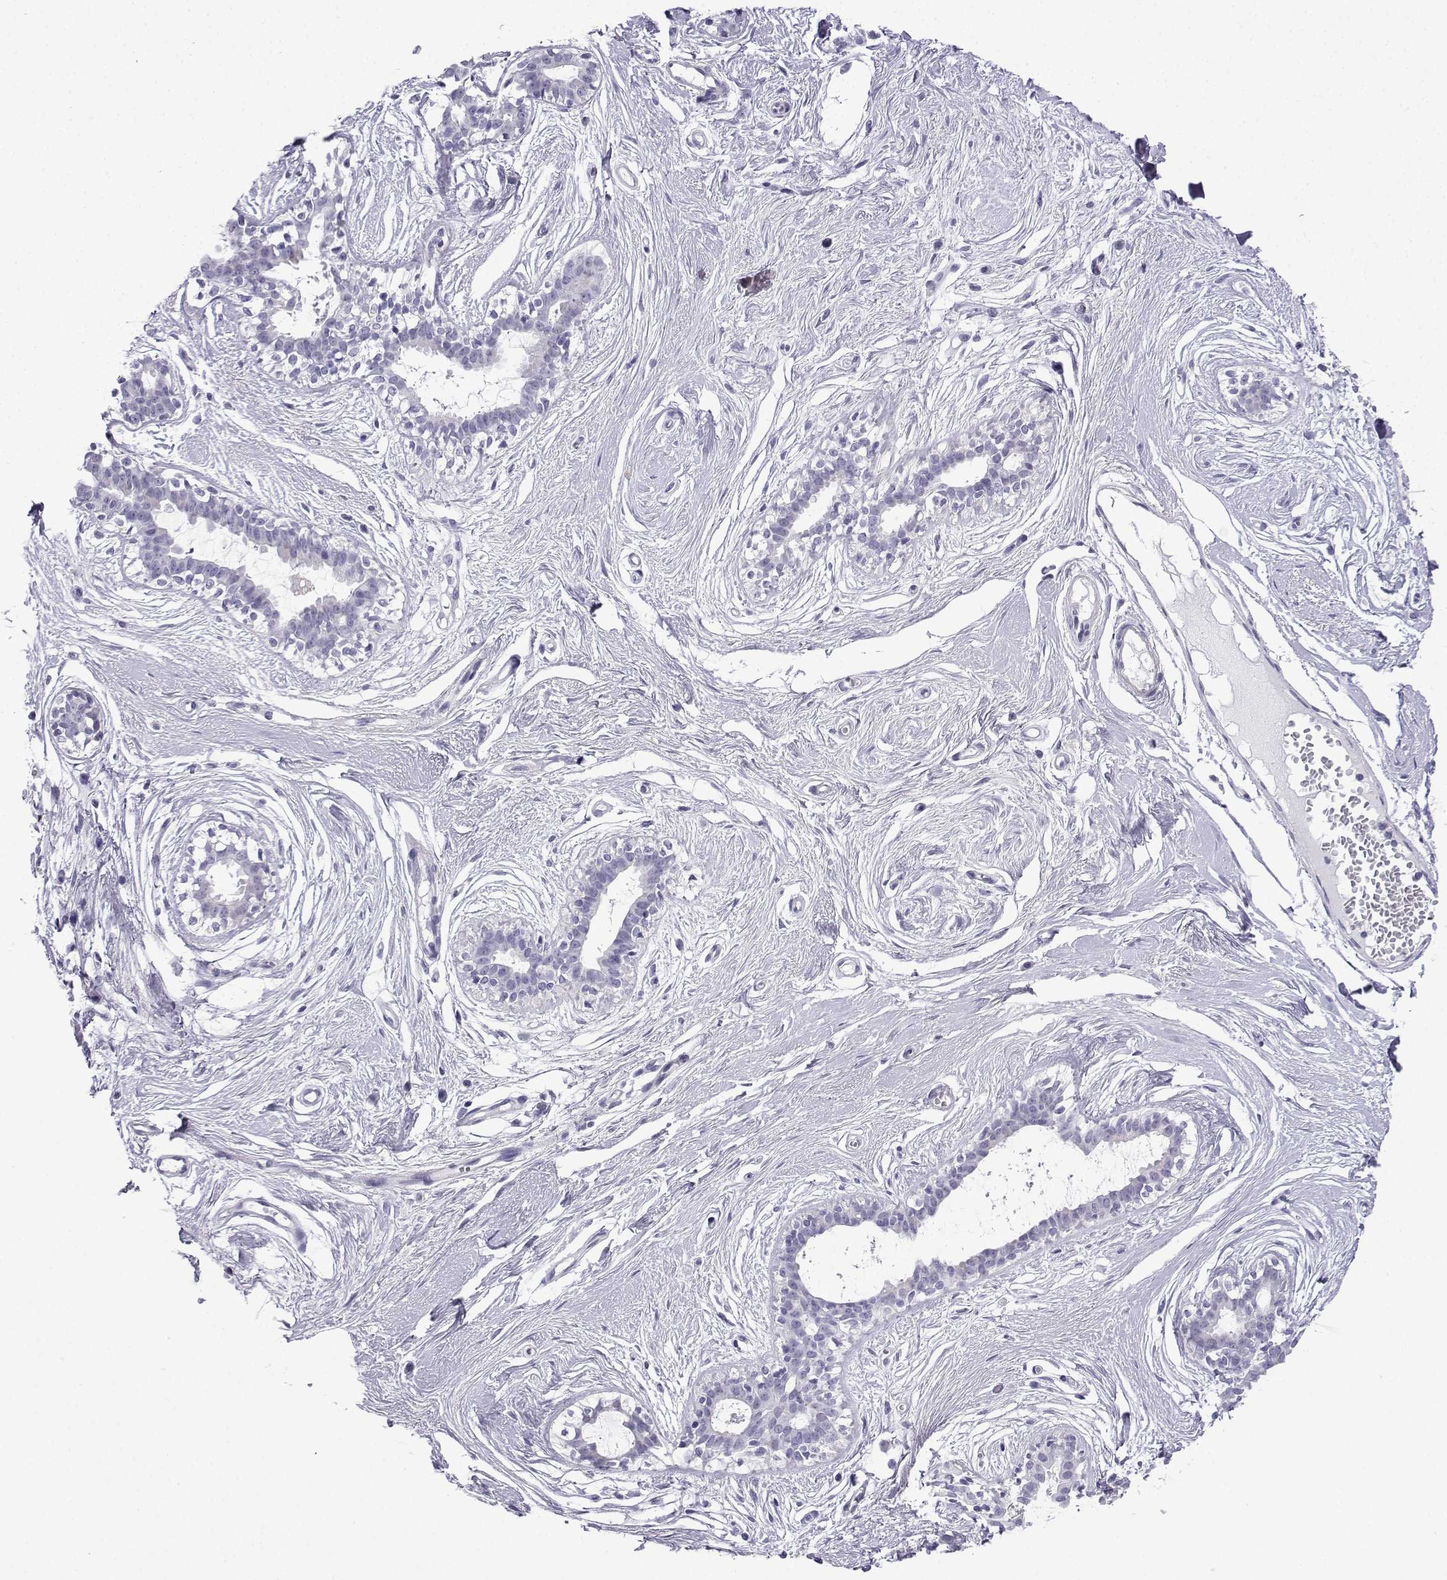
{"staining": {"intensity": "negative", "quantity": "none", "location": "none"}, "tissue": "breast", "cell_type": "Adipocytes", "image_type": "normal", "snomed": [{"axis": "morphology", "description": "Normal tissue, NOS"}, {"axis": "topography", "description": "Breast"}], "caption": "Immunohistochemistry (IHC) image of unremarkable breast: human breast stained with DAB reveals no significant protein staining in adipocytes. The staining was performed using DAB to visualize the protein expression in brown, while the nuclei were stained in blue with hematoxylin (Magnification: 20x).", "gene": "ACRBP", "patient": {"sex": "female", "age": 49}}